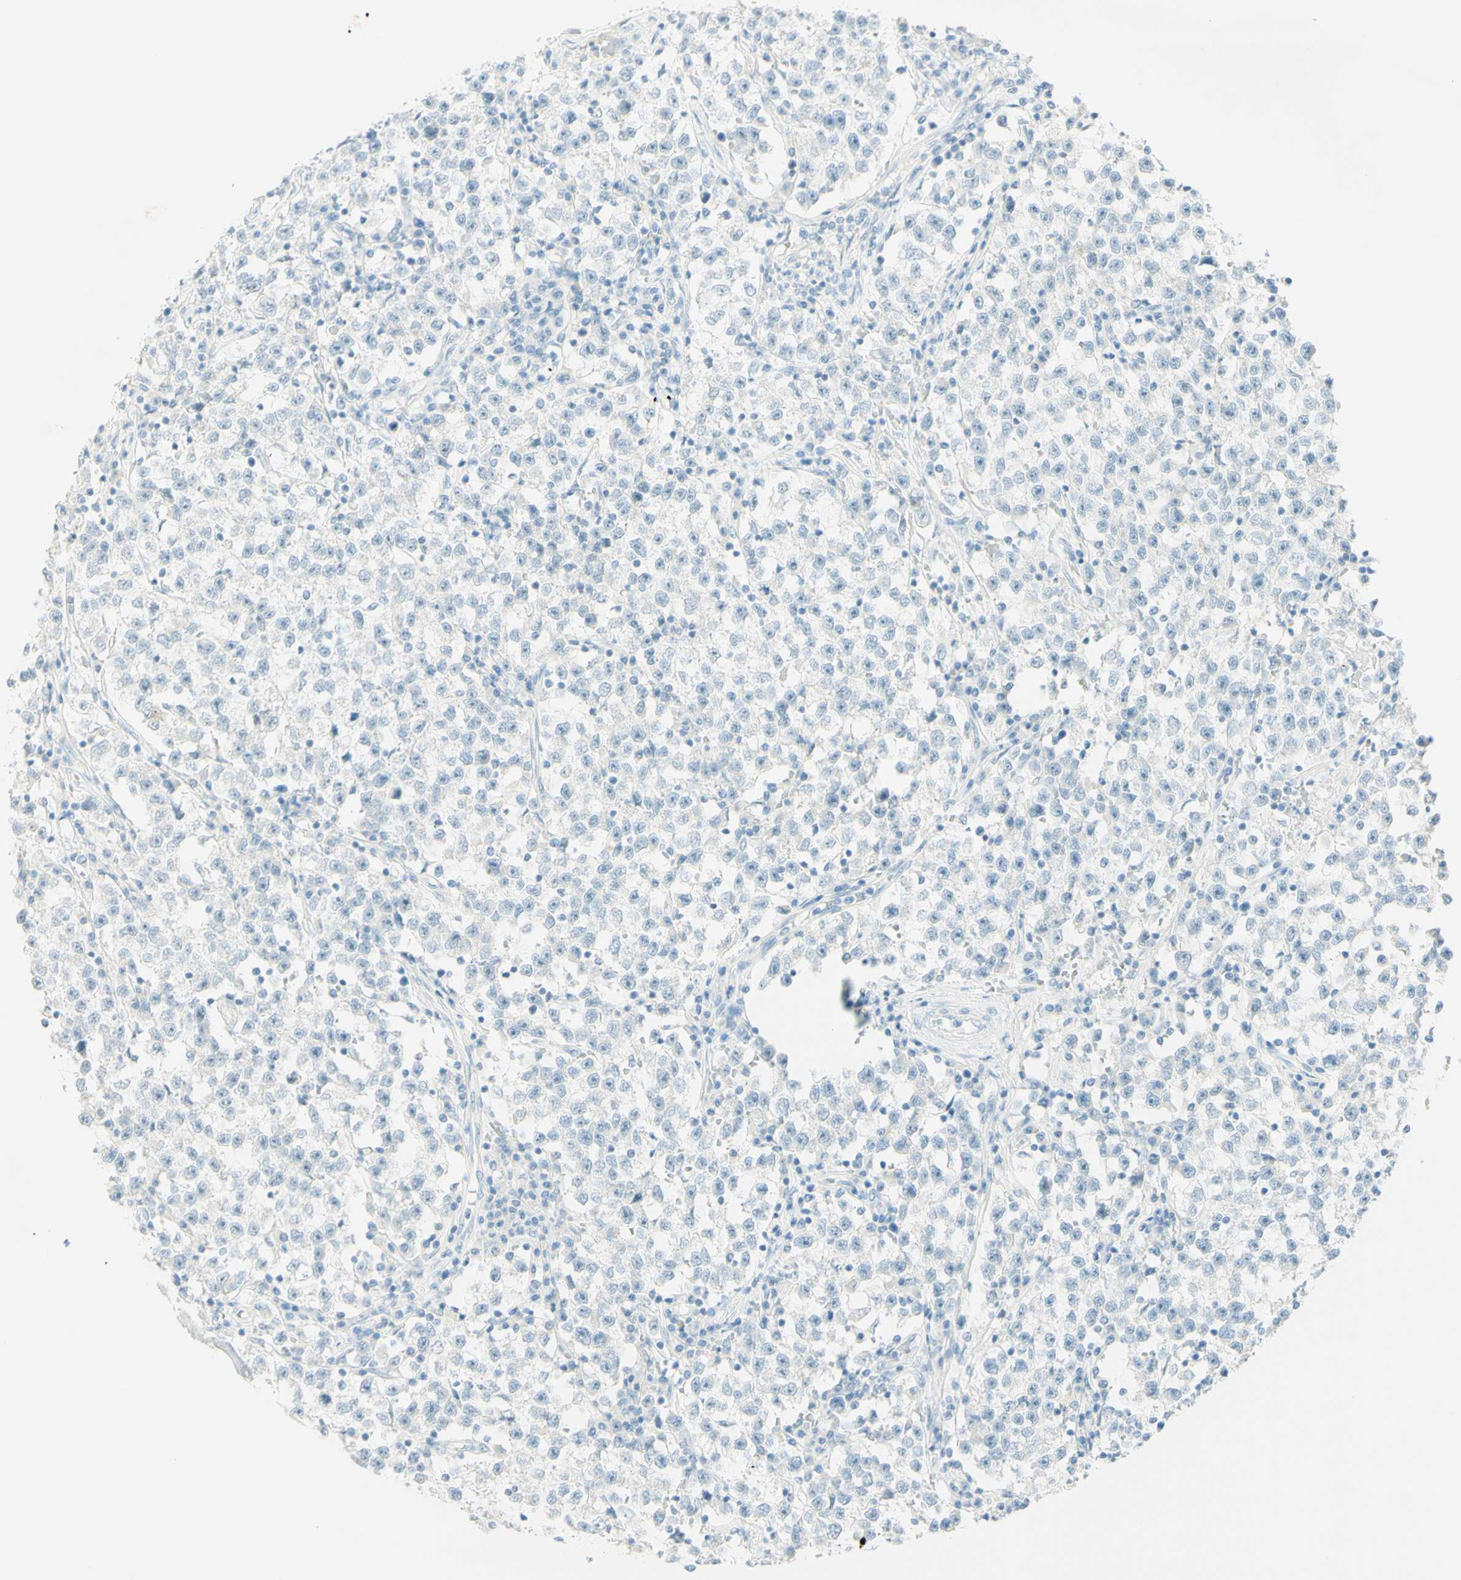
{"staining": {"intensity": "negative", "quantity": "none", "location": "none"}, "tissue": "testis cancer", "cell_type": "Tumor cells", "image_type": "cancer", "snomed": [{"axis": "morphology", "description": "Seminoma, NOS"}, {"axis": "topography", "description": "Testis"}], "caption": "Tumor cells are negative for brown protein staining in testis cancer.", "gene": "FMR1NB", "patient": {"sex": "male", "age": 22}}